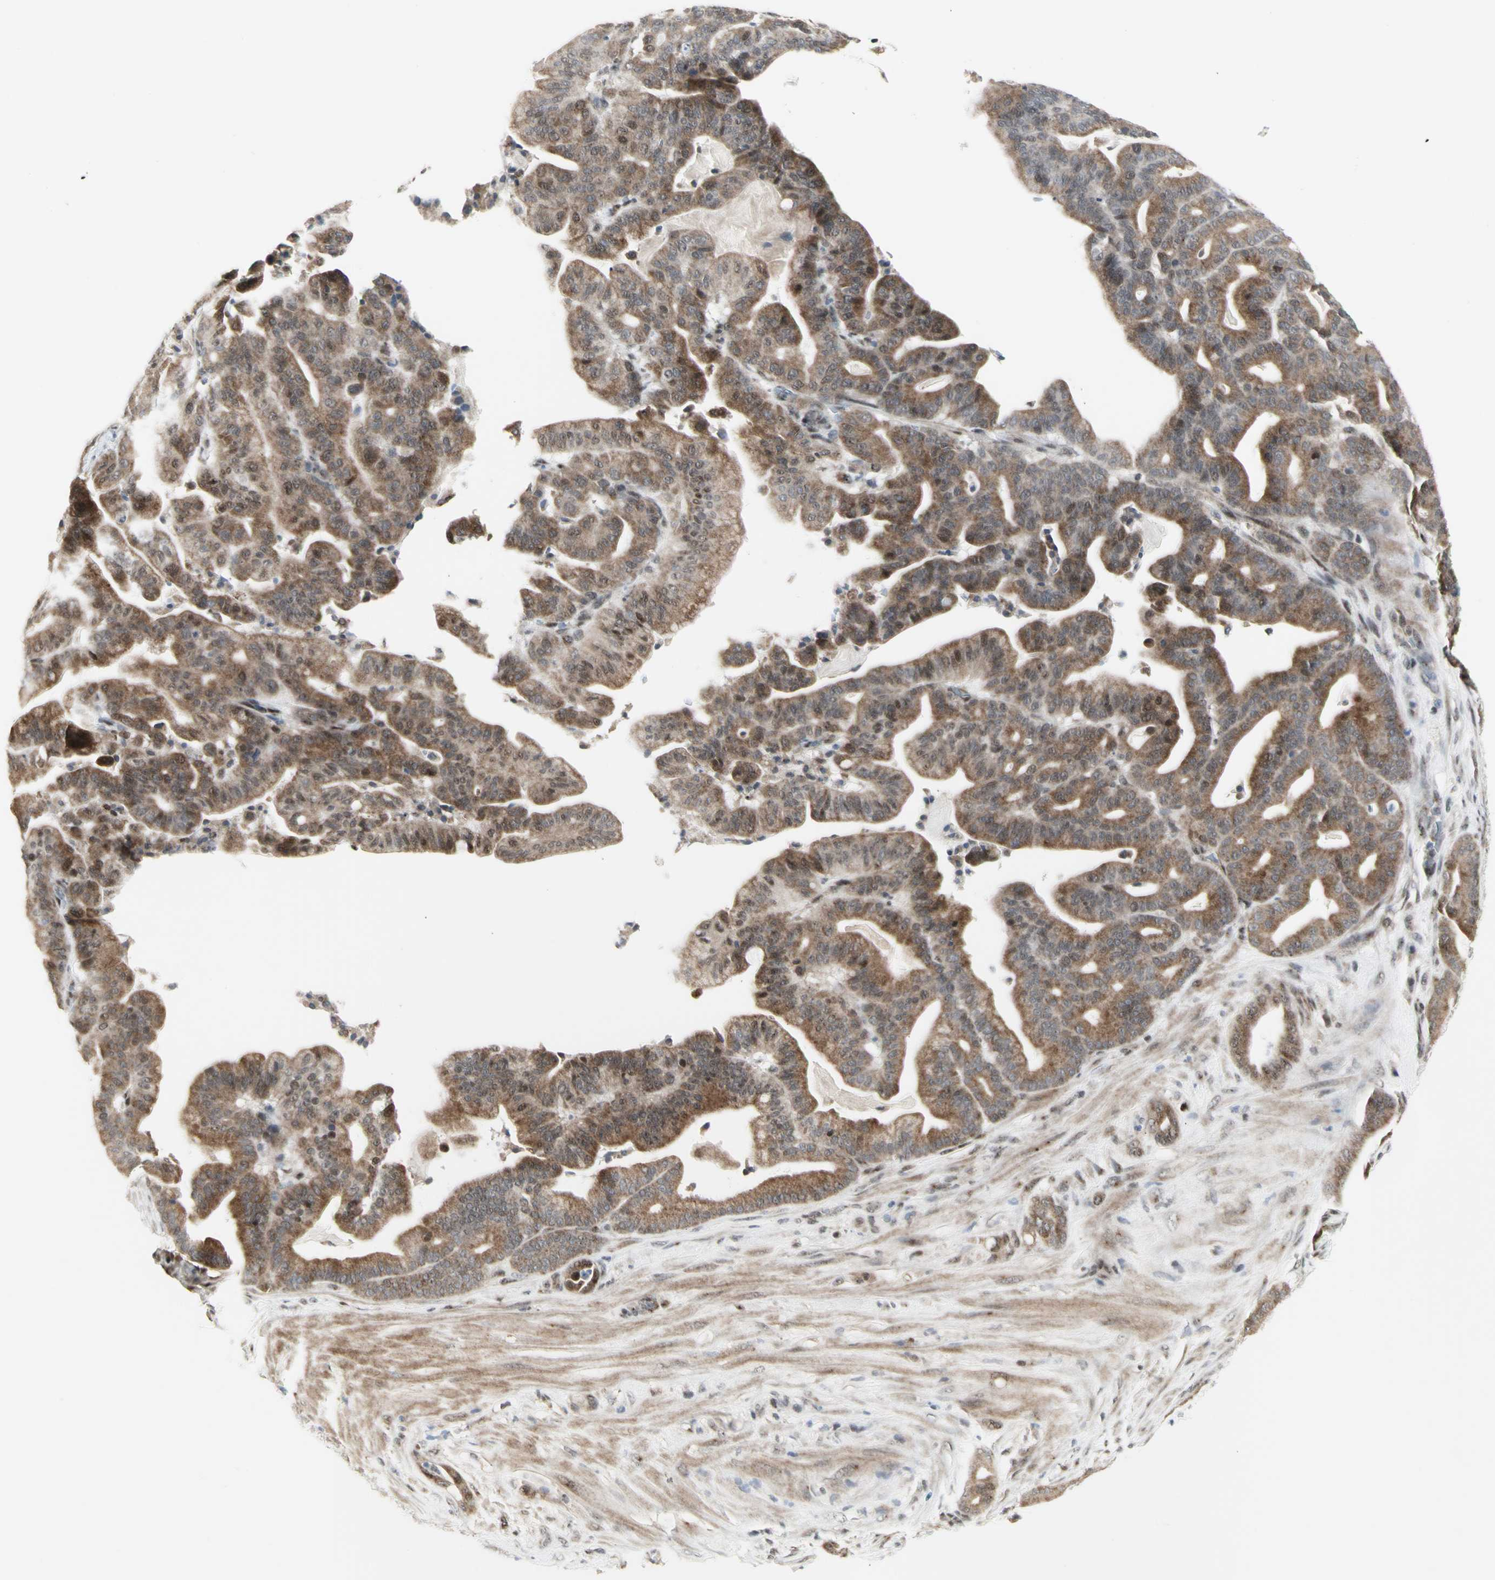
{"staining": {"intensity": "moderate", "quantity": ">75%", "location": "cytoplasmic/membranous"}, "tissue": "pancreatic cancer", "cell_type": "Tumor cells", "image_type": "cancer", "snomed": [{"axis": "morphology", "description": "Adenocarcinoma, NOS"}, {"axis": "topography", "description": "Pancreas"}], "caption": "Pancreatic cancer was stained to show a protein in brown. There is medium levels of moderate cytoplasmic/membranous expression in about >75% of tumor cells.", "gene": "DHRS7B", "patient": {"sex": "male", "age": 63}}